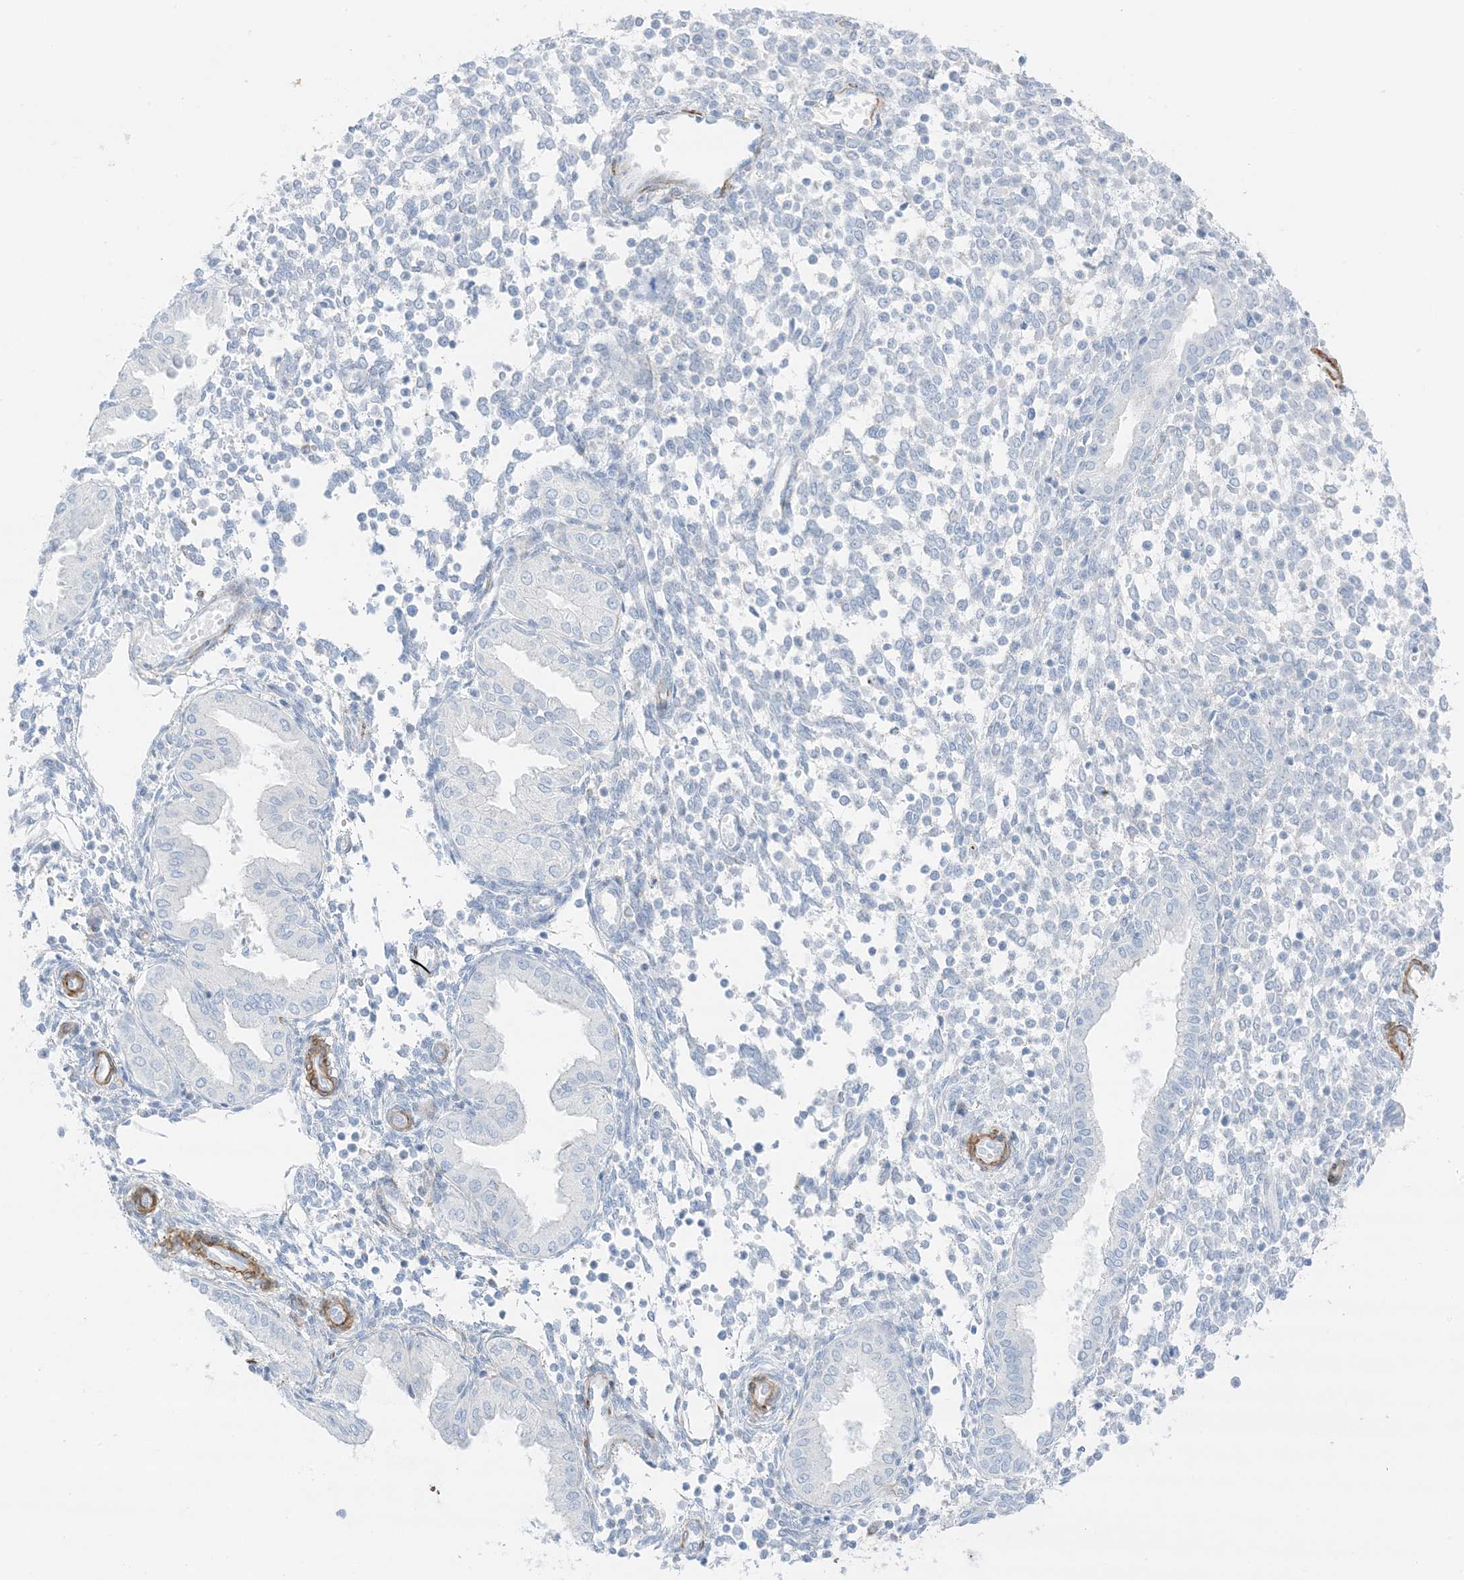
{"staining": {"intensity": "negative", "quantity": "none", "location": "none"}, "tissue": "endometrium", "cell_type": "Cells in endometrial stroma", "image_type": "normal", "snomed": [{"axis": "morphology", "description": "Normal tissue, NOS"}, {"axis": "topography", "description": "Endometrium"}], "caption": "Immunohistochemistry (IHC) micrograph of unremarkable human endometrium stained for a protein (brown), which reveals no staining in cells in endometrial stroma. (Brightfield microscopy of DAB (3,3'-diaminobenzidine) IHC at high magnification).", "gene": "SLC22A13", "patient": {"sex": "female", "age": 53}}